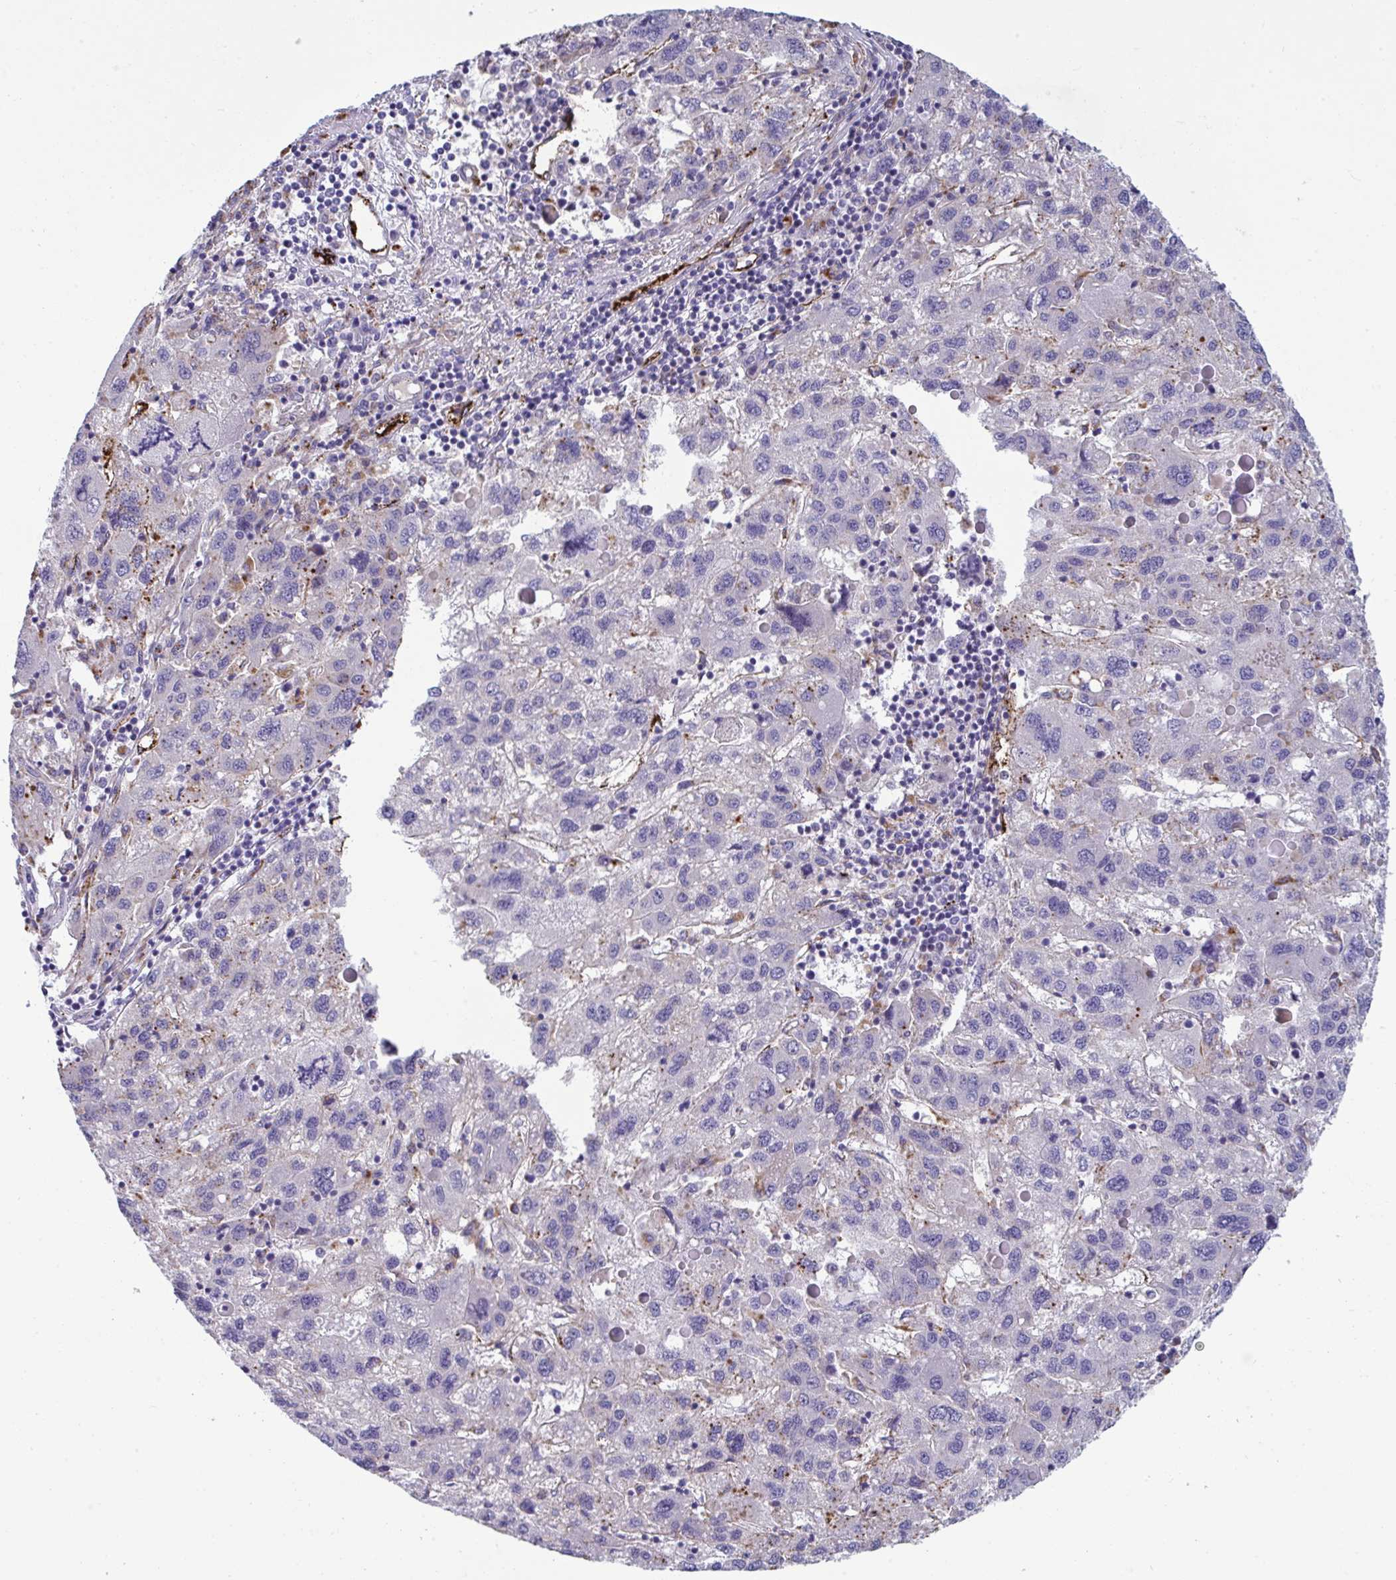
{"staining": {"intensity": "negative", "quantity": "none", "location": "none"}, "tissue": "liver cancer", "cell_type": "Tumor cells", "image_type": "cancer", "snomed": [{"axis": "morphology", "description": "Carcinoma, Hepatocellular, NOS"}, {"axis": "topography", "description": "Liver"}], "caption": "High magnification brightfield microscopy of liver hepatocellular carcinoma stained with DAB (3,3'-diaminobenzidine) (brown) and counterstained with hematoxylin (blue): tumor cells show no significant positivity.", "gene": "TOR1AIP2", "patient": {"sex": "female", "age": 77}}